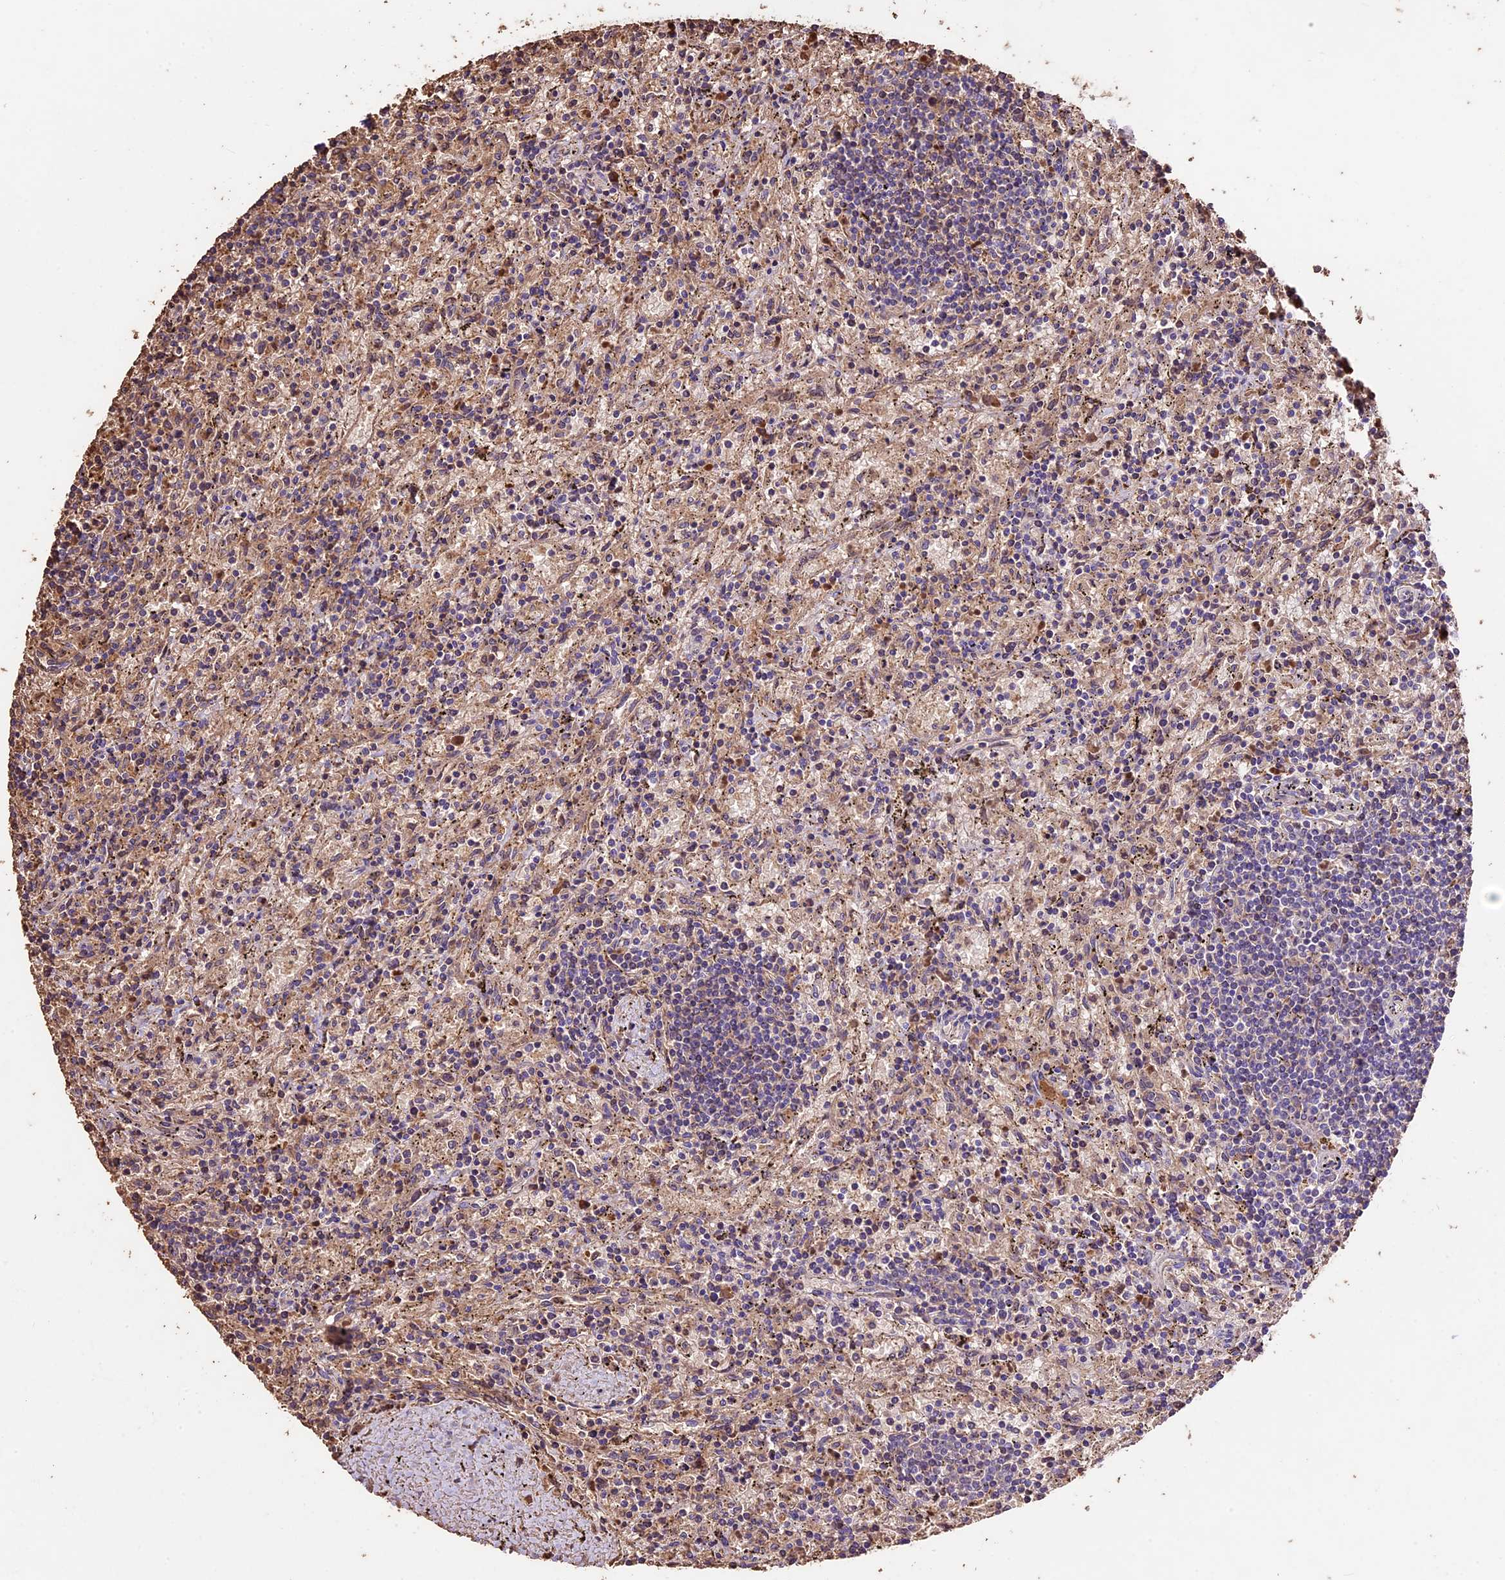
{"staining": {"intensity": "negative", "quantity": "none", "location": "none"}, "tissue": "lymphoma", "cell_type": "Tumor cells", "image_type": "cancer", "snomed": [{"axis": "morphology", "description": "Malignant lymphoma, non-Hodgkin's type, Low grade"}, {"axis": "topography", "description": "Spleen"}], "caption": "IHC image of human low-grade malignant lymphoma, non-Hodgkin's type stained for a protein (brown), which demonstrates no staining in tumor cells.", "gene": "CRLF1", "patient": {"sex": "male", "age": 76}}